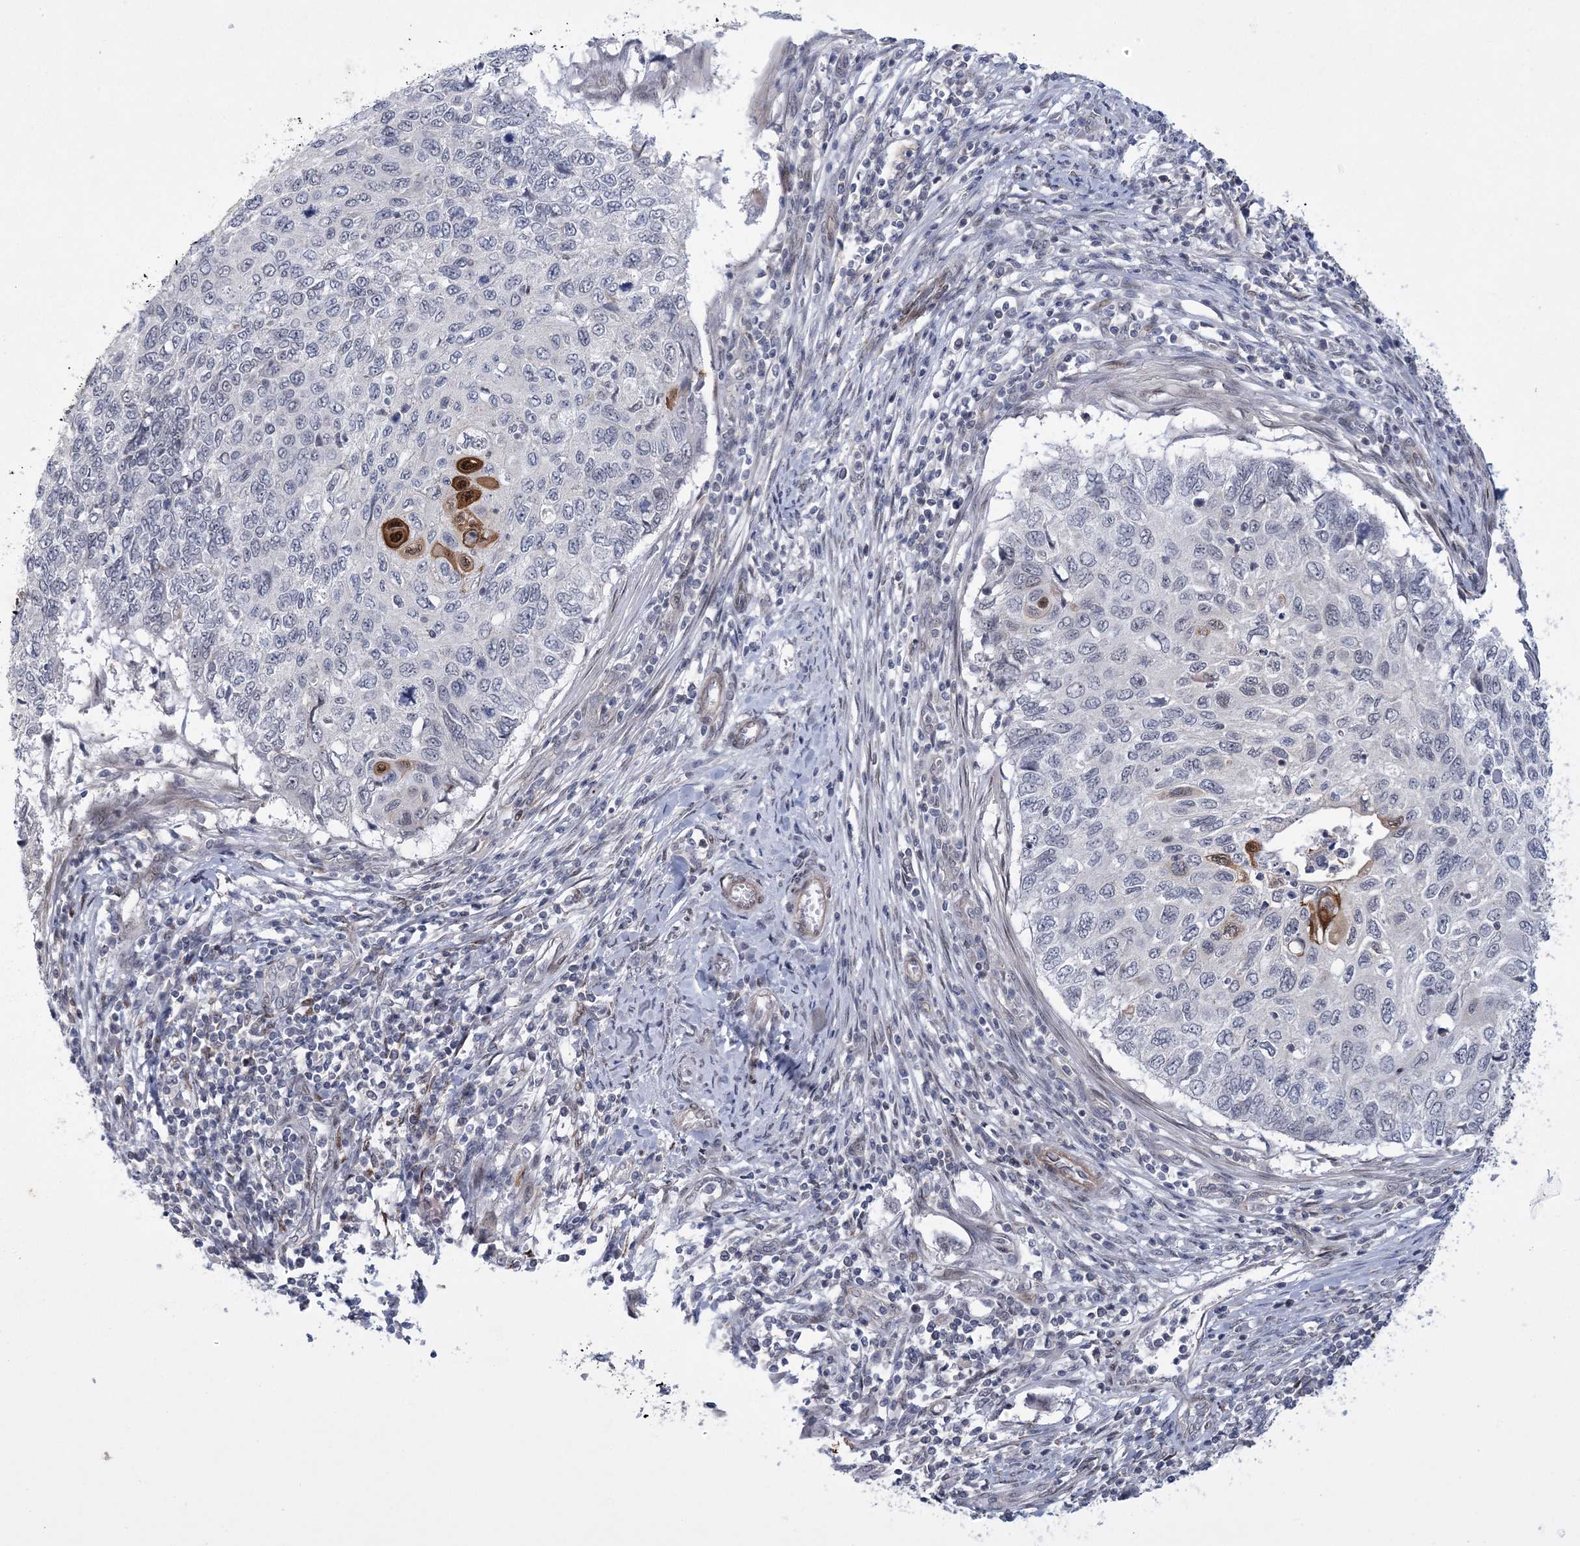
{"staining": {"intensity": "strong", "quantity": "<25%", "location": "cytoplasmic/membranous,nuclear"}, "tissue": "cervical cancer", "cell_type": "Tumor cells", "image_type": "cancer", "snomed": [{"axis": "morphology", "description": "Squamous cell carcinoma, NOS"}, {"axis": "topography", "description": "Cervix"}], "caption": "Protein staining of squamous cell carcinoma (cervical) tissue demonstrates strong cytoplasmic/membranous and nuclear expression in about <25% of tumor cells.", "gene": "HOMEZ", "patient": {"sex": "female", "age": 70}}